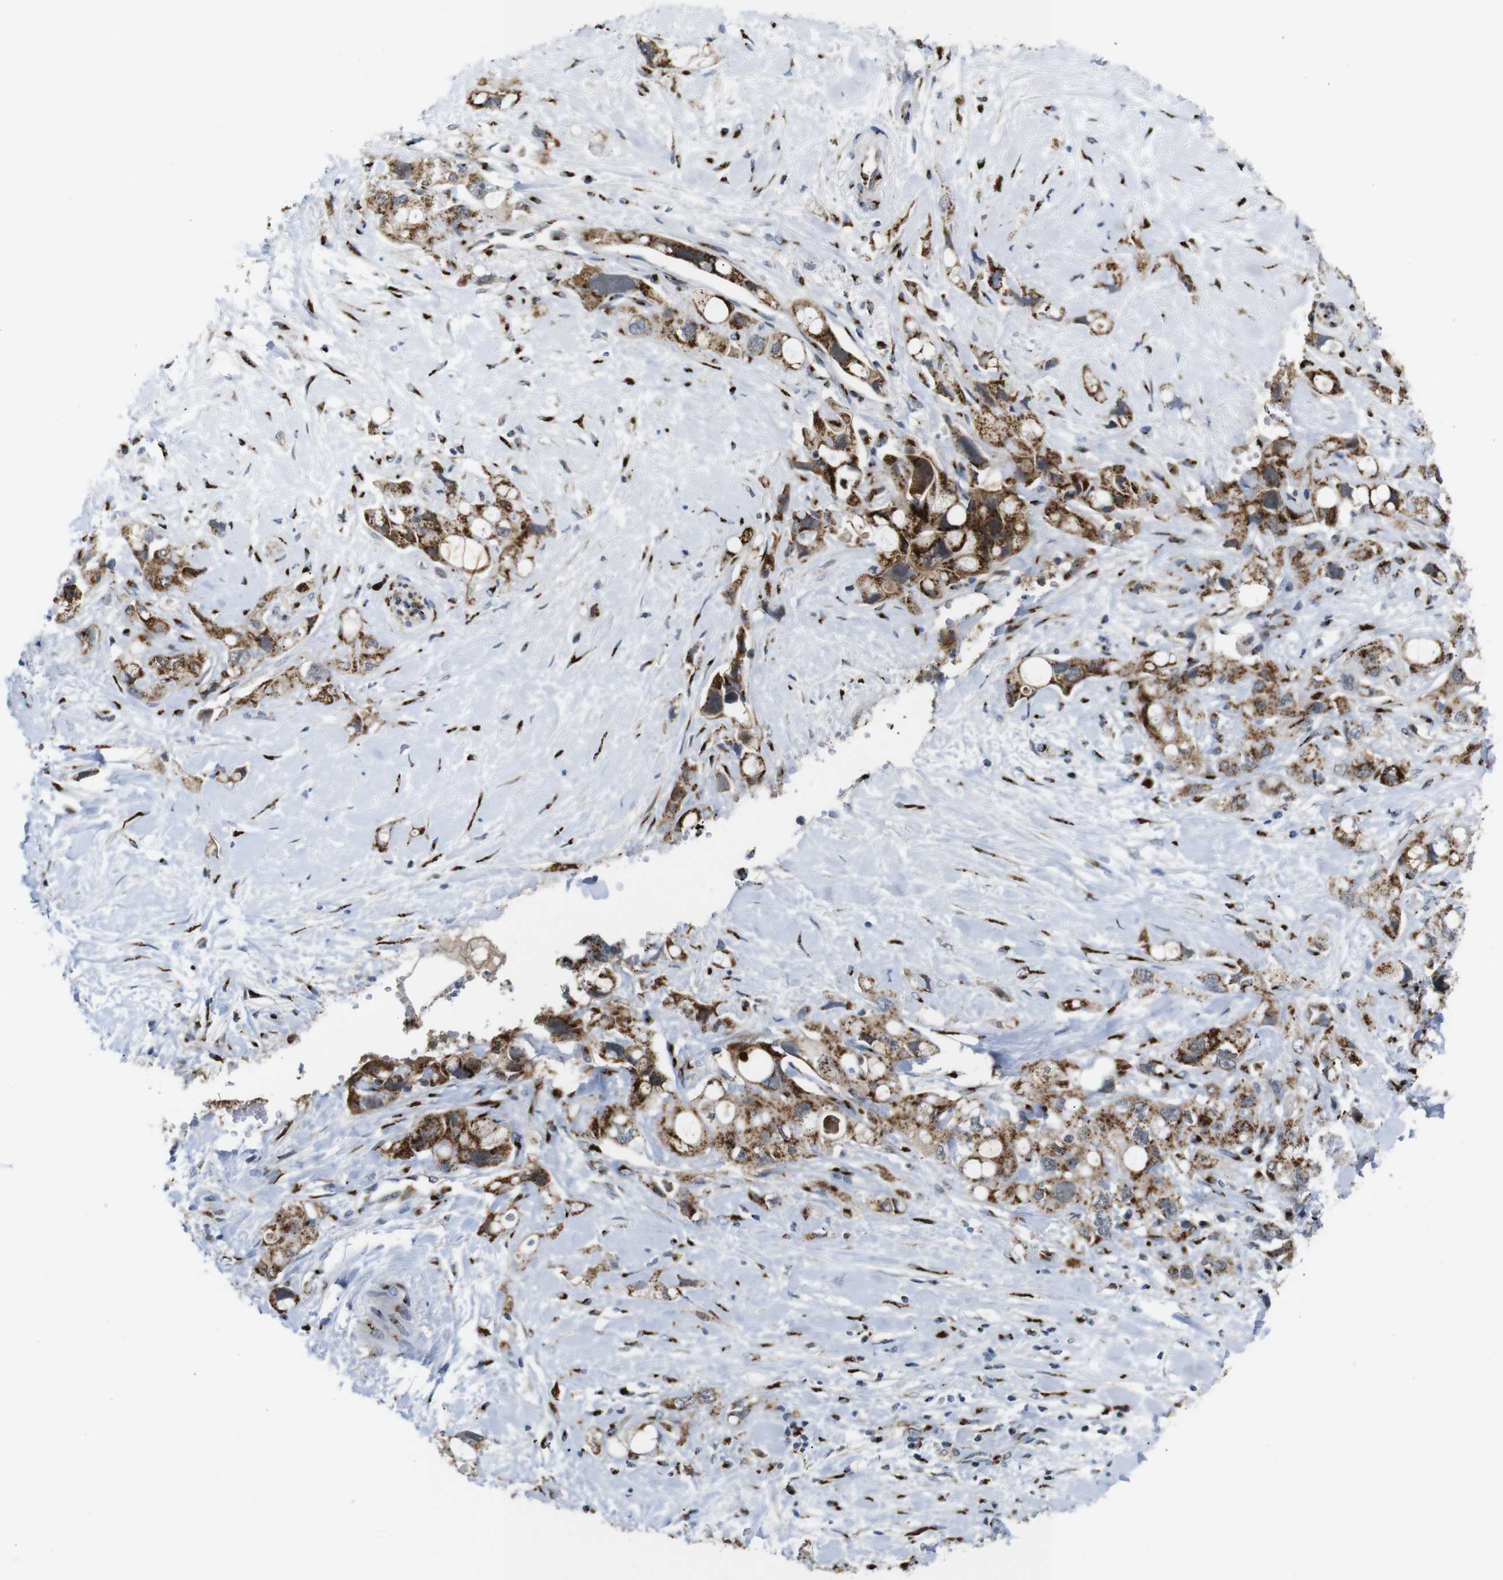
{"staining": {"intensity": "moderate", "quantity": ">75%", "location": "cytoplasmic/membranous"}, "tissue": "pancreatic cancer", "cell_type": "Tumor cells", "image_type": "cancer", "snomed": [{"axis": "morphology", "description": "Adenocarcinoma, NOS"}, {"axis": "topography", "description": "Pancreas"}], "caption": "The histopathology image reveals a brown stain indicating the presence of a protein in the cytoplasmic/membranous of tumor cells in pancreatic cancer.", "gene": "TGOLN2", "patient": {"sex": "female", "age": 56}}